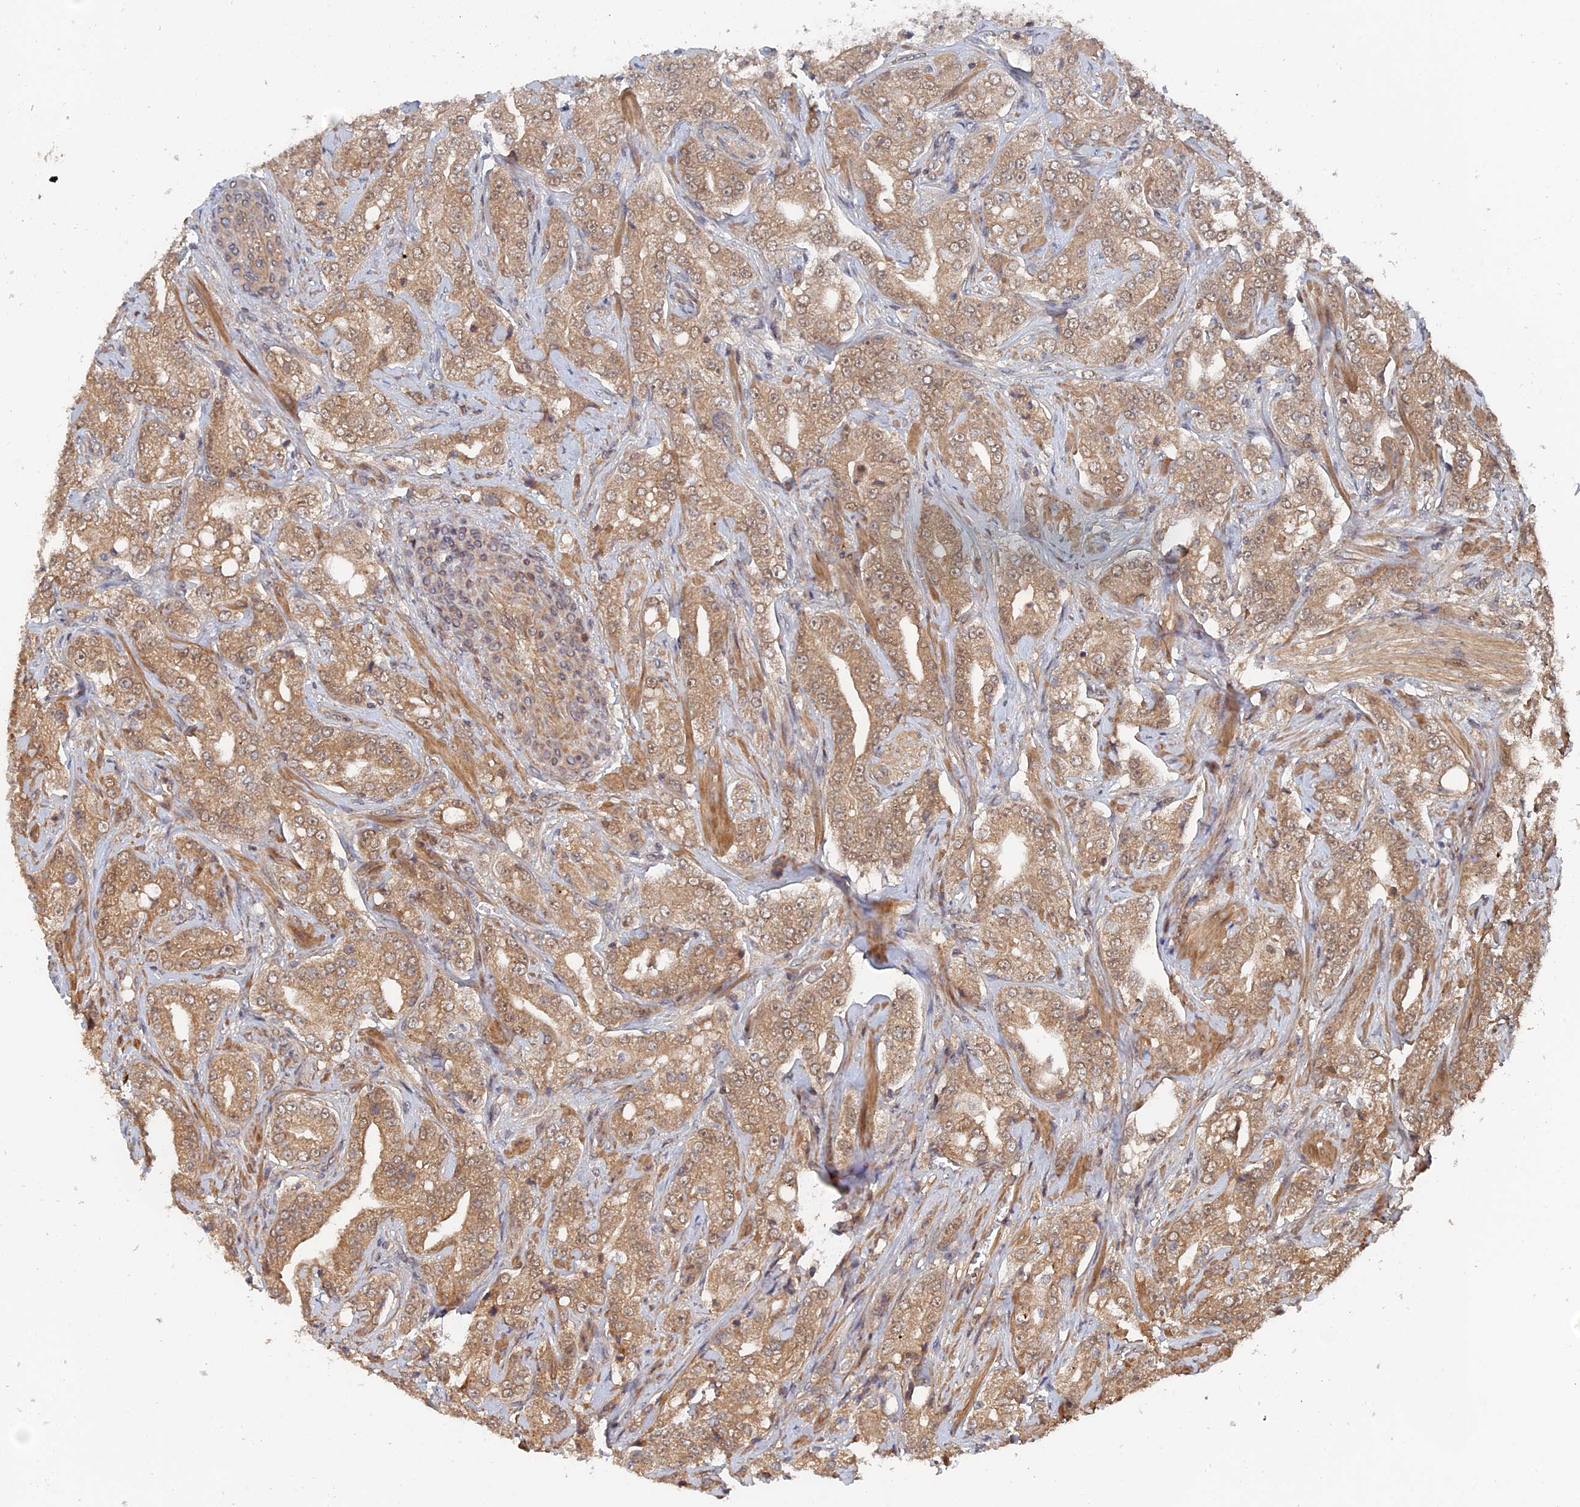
{"staining": {"intensity": "moderate", "quantity": ">75%", "location": "cytoplasmic/membranous"}, "tissue": "prostate cancer", "cell_type": "Tumor cells", "image_type": "cancer", "snomed": [{"axis": "morphology", "description": "Adenocarcinoma, Low grade"}, {"axis": "topography", "description": "Prostate"}], "caption": "Prostate cancer (adenocarcinoma (low-grade)) was stained to show a protein in brown. There is medium levels of moderate cytoplasmic/membranous staining in about >75% of tumor cells.", "gene": "ELOVL6", "patient": {"sex": "male", "age": 67}}